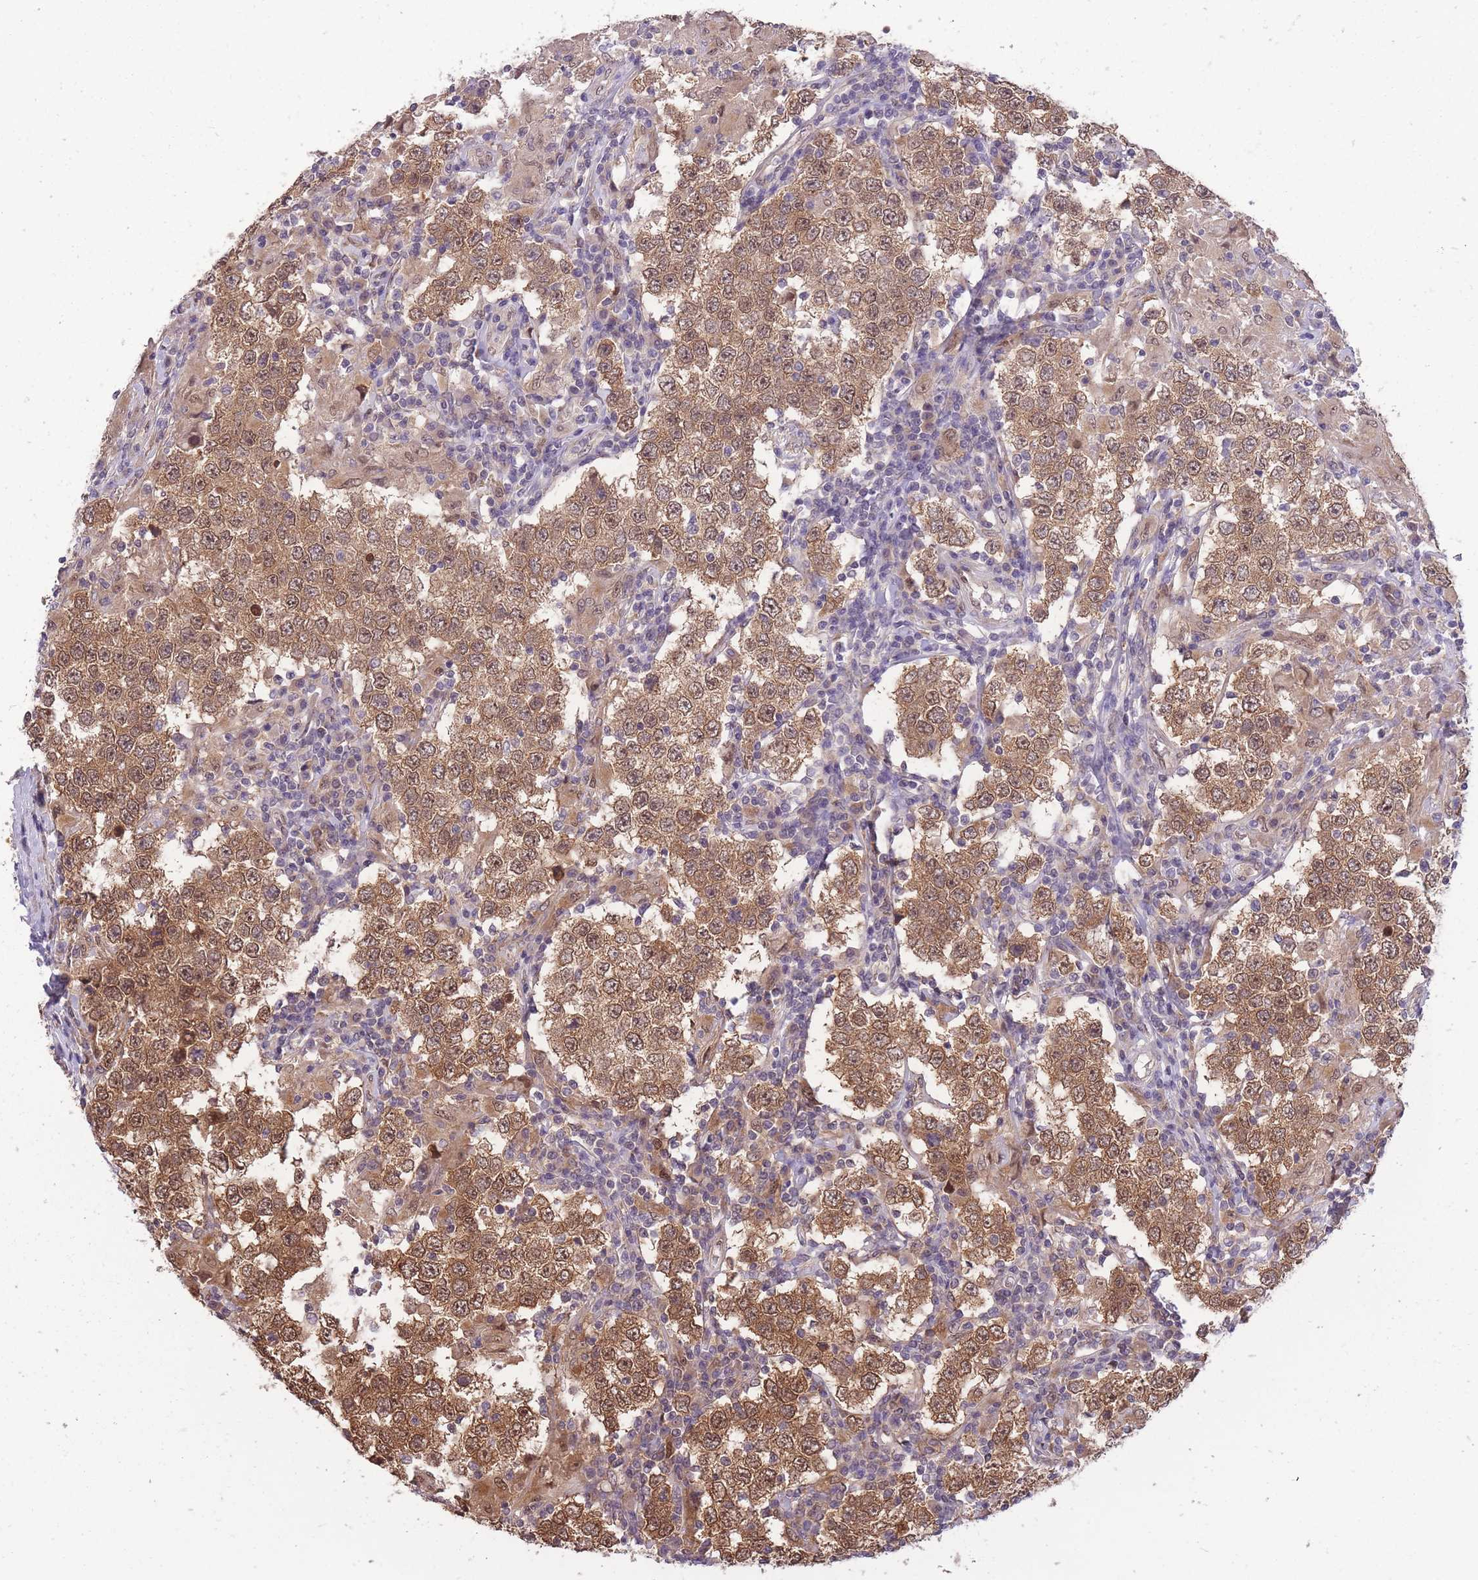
{"staining": {"intensity": "moderate", "quantity": ">75%", "location": "cytoplasmic/membranous"}, "tissue": "testis cancer", "cell_type": "Tumor cells", "image_type": "cancer", "snomed": [{"axis": "morphology", "description": "Seminoma, NOS"}, {"axis": "morphology", "description": "Carcinoma, Embryonal, NOS"}, {"axis": "topography", "description": "Testis"}], "caption": "The immunohistochemical stain labels moderate cytoplasmic/membranous staining in tumor cells of testis embryonal carcinoma tissue.", "gene": "CDIP1", "patient": {"sex": "male", "age": 41}}